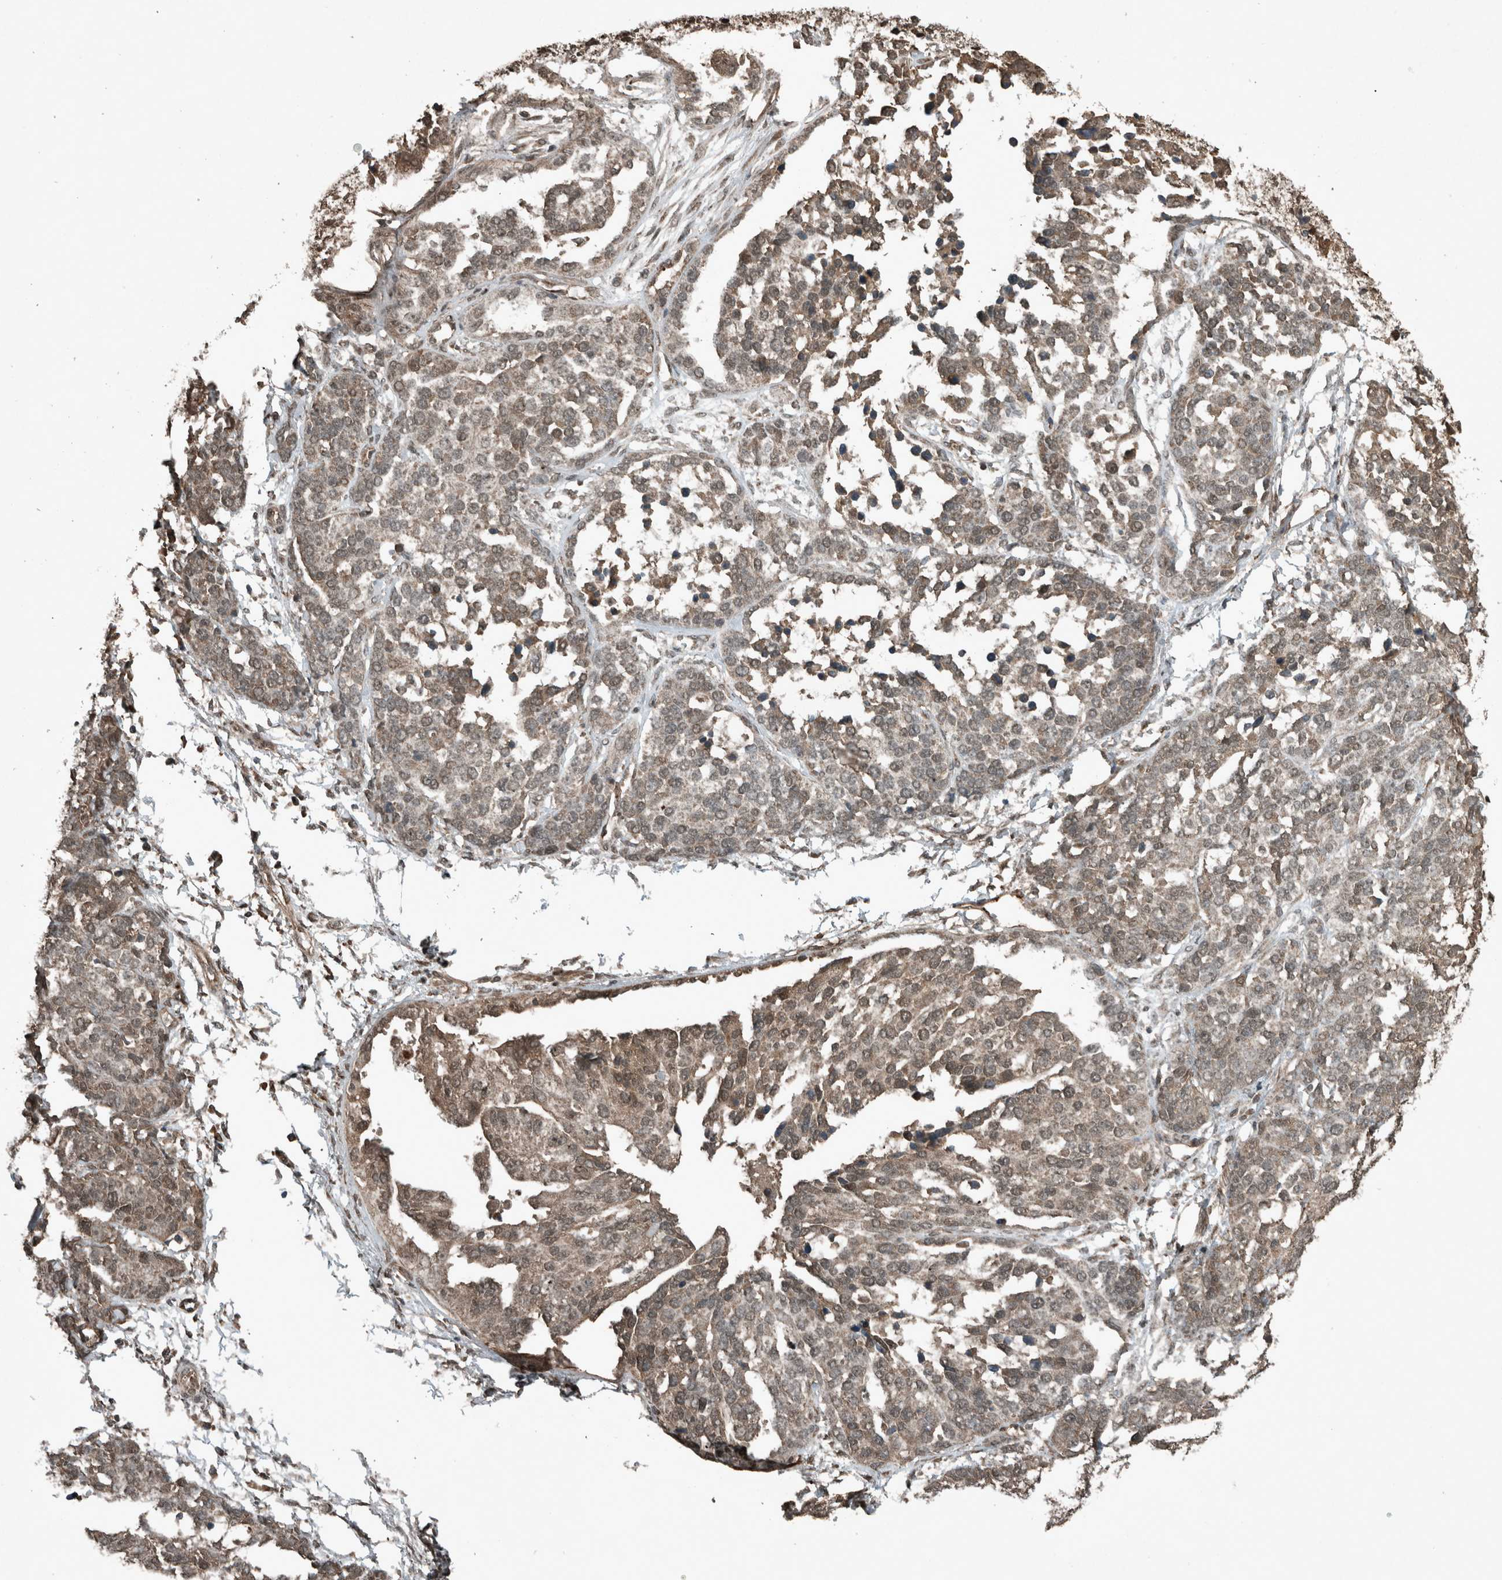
{"staining": {"intensity": "weak", "quantity": ">75%", "location": "cytoplasmic/membranous,nuclear"}, "tissue": "ovarian cancer", "cell_type": "Tumor cells", "image_type": "cancer", "snomed": [{"axis": "morphology", "description": "Cystadenocarcinoma, serous, NOS"}, {"axis": "topography", "description": "Ovary"}], "caption": "The photomicrograph exhibits immunohistochemical staining of ovarian cancer. There is weak cytoplasmic/membranous and nuclear expression is appreciated in about >75% of tumor cells. The protein of interest is shown in brown color, while the nuclei are stained blue.", "gene": "ARHGEF12", "patient": {"sex": "female", "age": 44}}